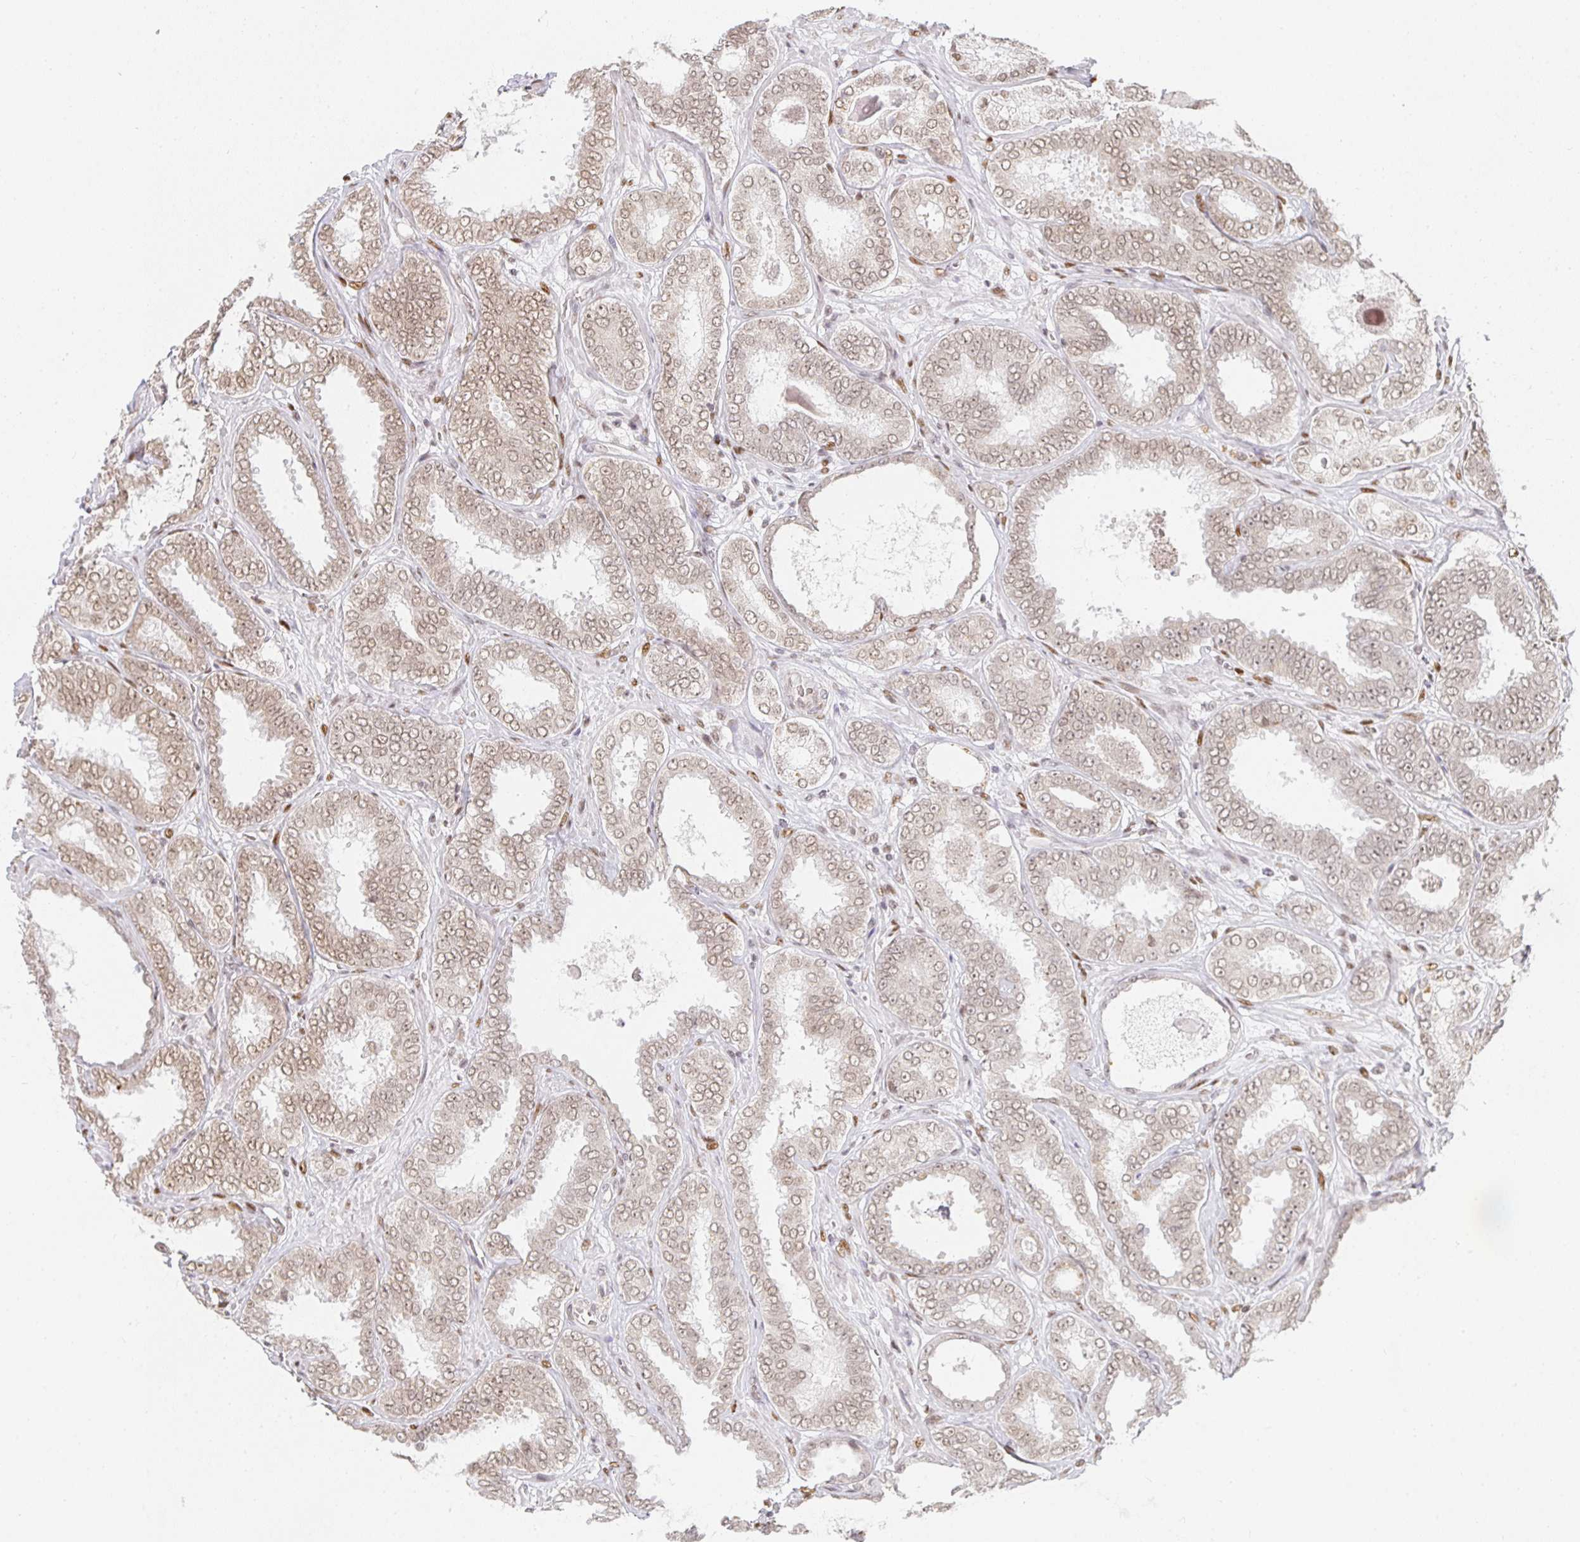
{"staining": {"intensity": "weak", "quantity": "25%-75%", "location": "nuclear"}, "tissue": "prostate cancer", "cell_type": "Tumor cells", "image_type": "cancer", "snomed": [{"axis": "morphology", "description": "Adenocarcinoma, High grade"}, {"axis": "topography", "description": "Prostate"}], "caption": "The photomicrograph exhibits immunohistochemical staining of prostate adenocarcinoma (high-grade). There is weak nuclear positivity is seen in approximately 25%-75% of tumor cells.", "gene": "SMARCA2", "patient": {"sex": "male", "age": 72}}